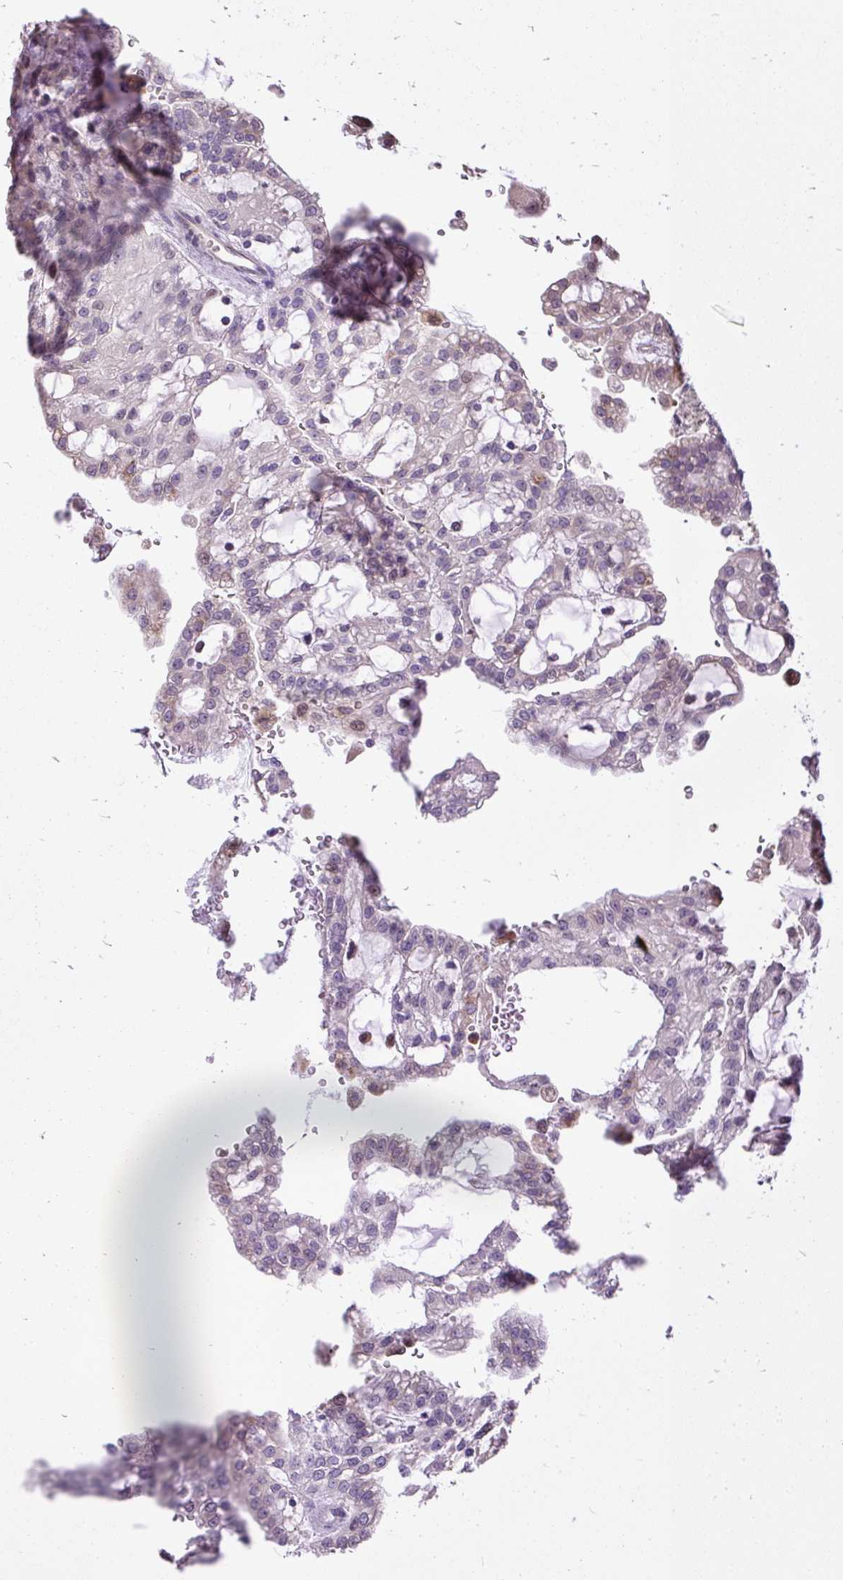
{"staining": {"intensity": "weak", "quantity": "<25%", "location": "cytoplasmic/membranous"}, "tissue": "renal cancer", "cell_type": "Tumor cells", "image_type": "cancer", "snomed": [{"axis": "morphology", "description": "Adenocarcinoma, NOS"}, {"axis": "topography", "description": "Kidney"}], "caption": "Histopathology image shows no significant protein staining in tumor cells of renal cancer (adenocarcinoma).", "gene": "PUS7L", "patient": {"sex": "male", "age": 63}}